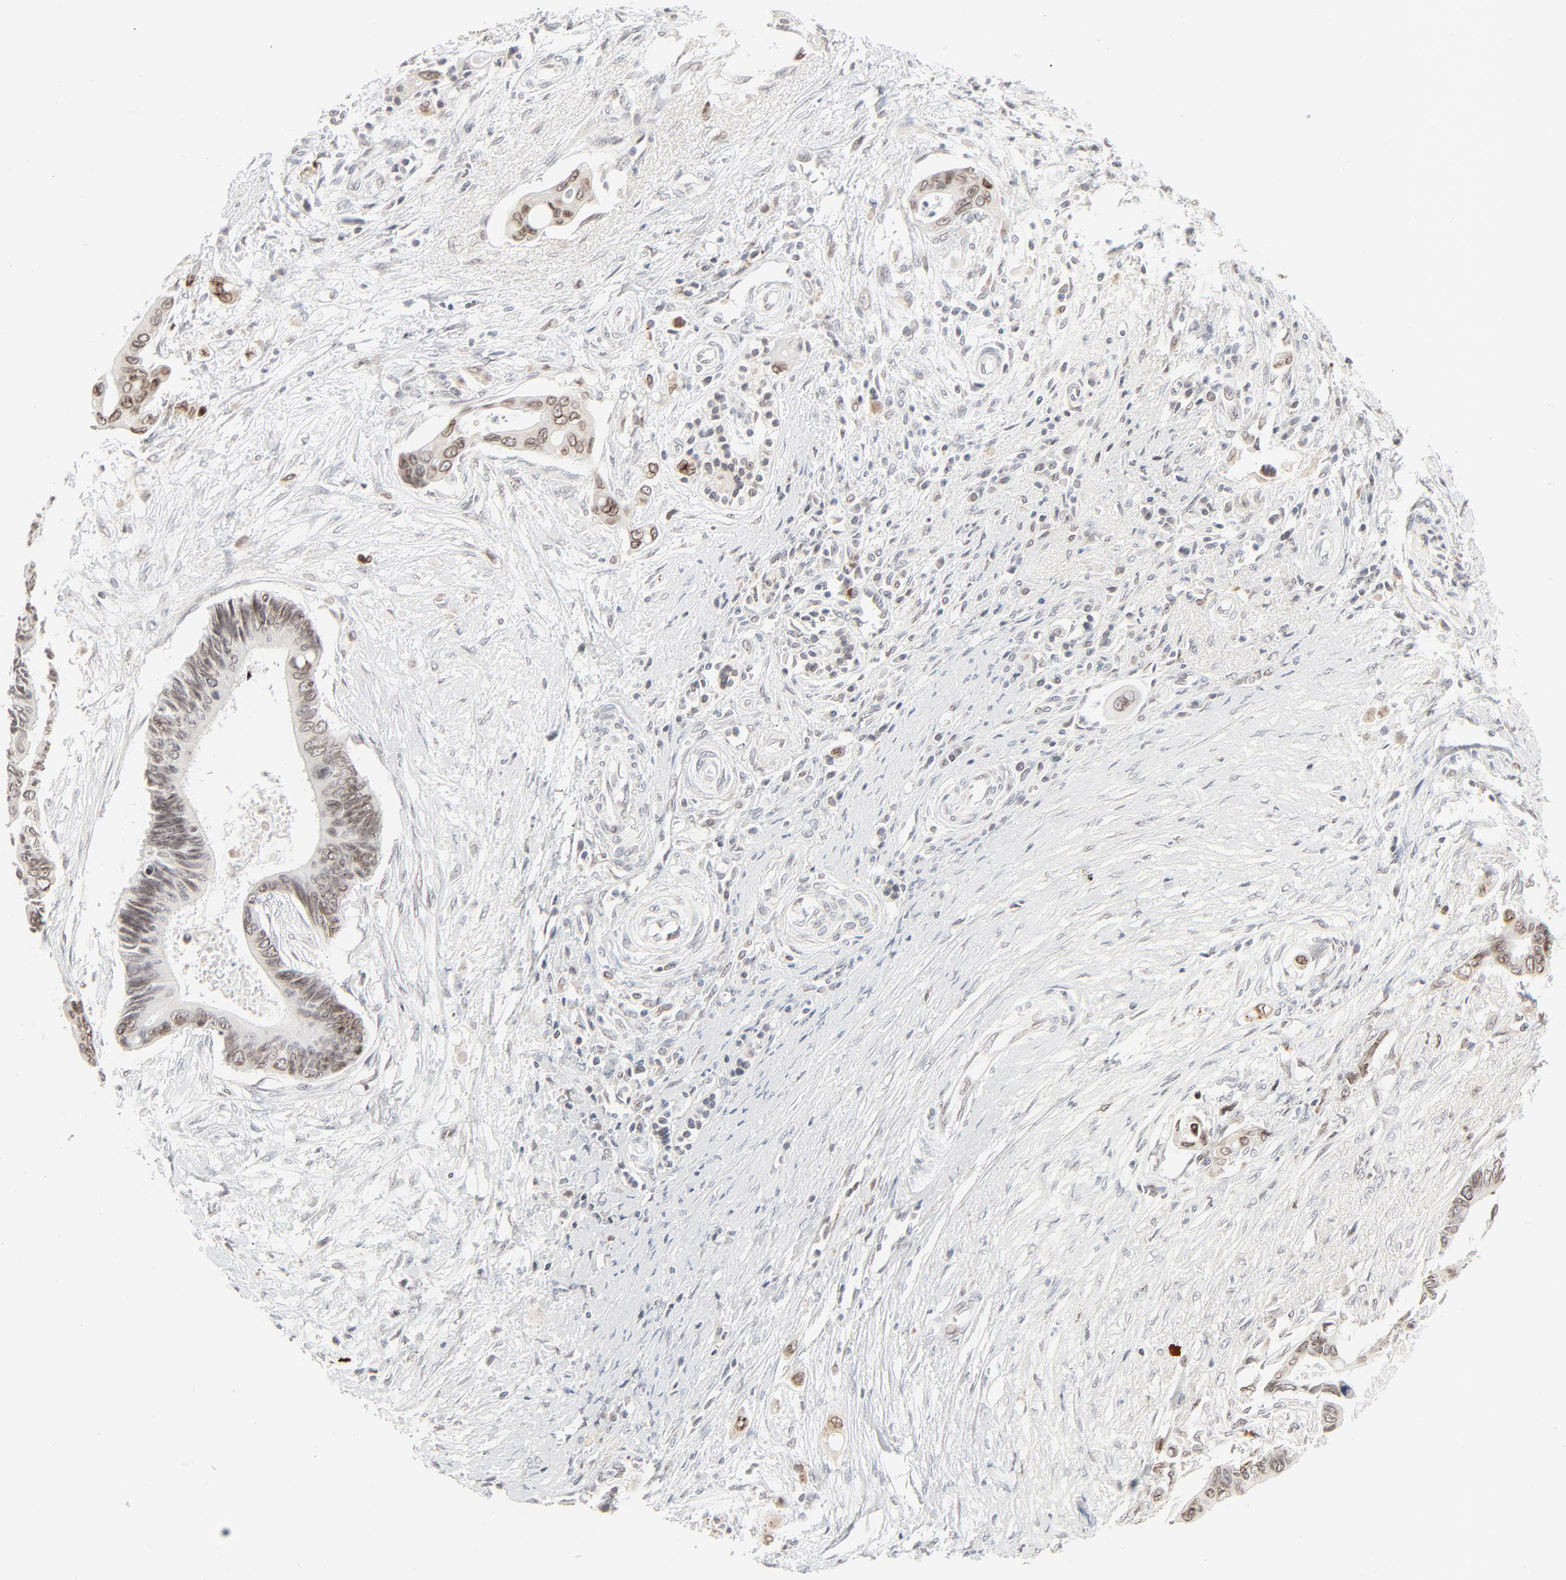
{"staining": {"intensity": "weak", "quantity": "25%-75%", "location": "cytoplasmic/membranous,nuclear"}, "tissue": "pancreatic cancer", "cell_type": "Tumor cells", "image_type": "cancer", "snomed": [{"axis": "morphology", "description": "Adenocarcinoma, NOS"}, {"axis": "topography", "description": "Pancreas"}], "caption": "Protein staining reveals weak cytoplasmic/membranous and nuclear positivity in about 25%-75% of tumor cells in pancreatic cancer (adenocarcinoma).", "gene": "MAD1L1", "patient": {"sex": "female", "age": 70}}